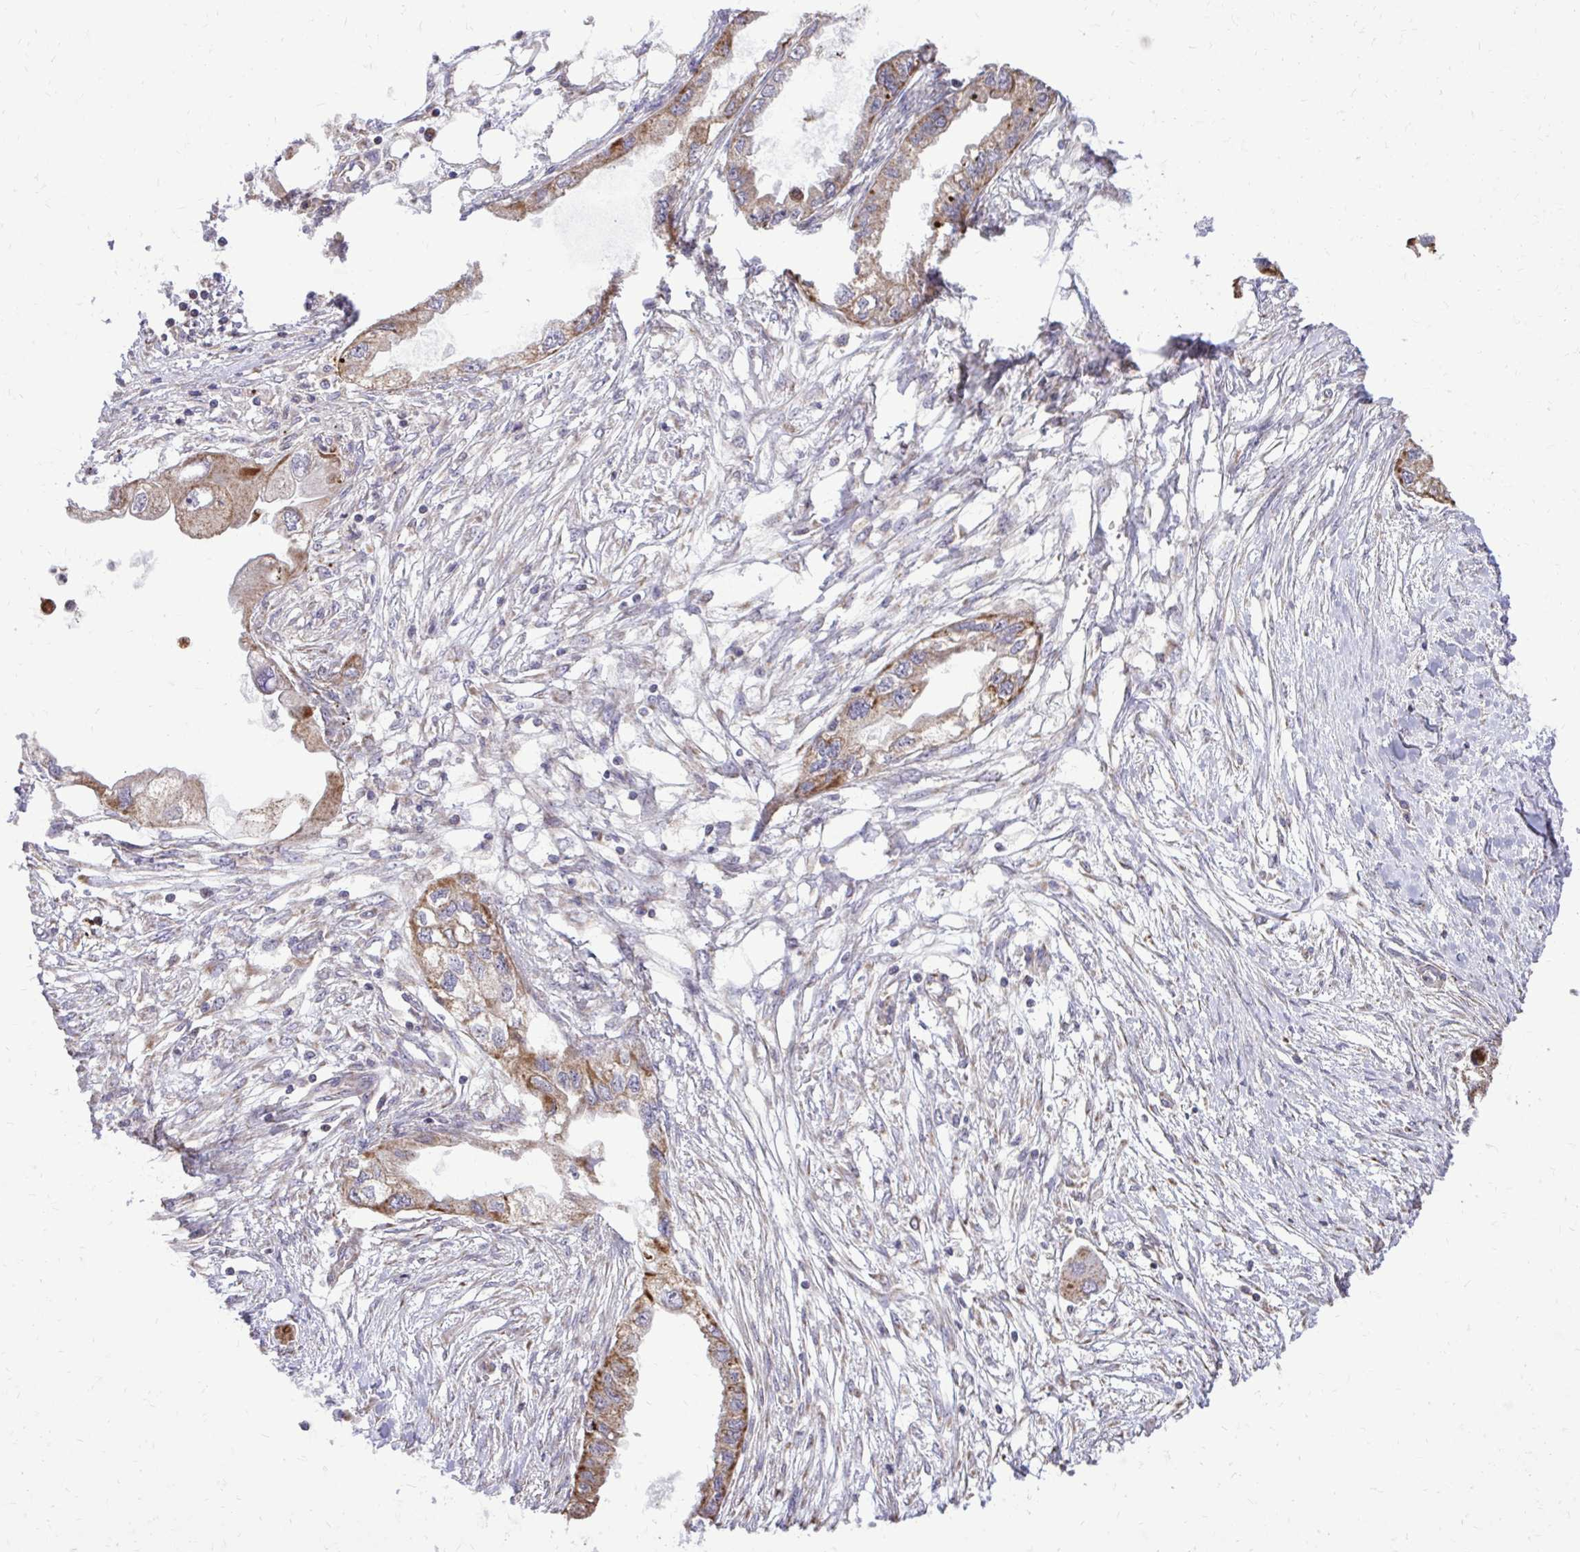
{"staining": {"intensity": "moderate", "quantity": "25%-75%", "location": "cytoplasmic/membranous"}, "tissue": "endometrial cancer", "cell_type": "Tumor cells", "image_type": "cancer", "snomed": [{"axis": "morphology", "description": "Adenocarcinoma, NOS"}, {"axis": "morphology", "description": "Adenocarcinoma, metastatic, NOS"}, {"axis": "topography", "description": "Adipose tissue"}, {"axis": "topography", "description": "Endometrium"}], "caption": "A brown stain labels moderate cytoplasmic/membranous staining of a protein in human endometrial cancer (adenocarcinoma) tumor cells.", "gene": "ABCC3", "patient": {"sex": "female", "age": 67}}